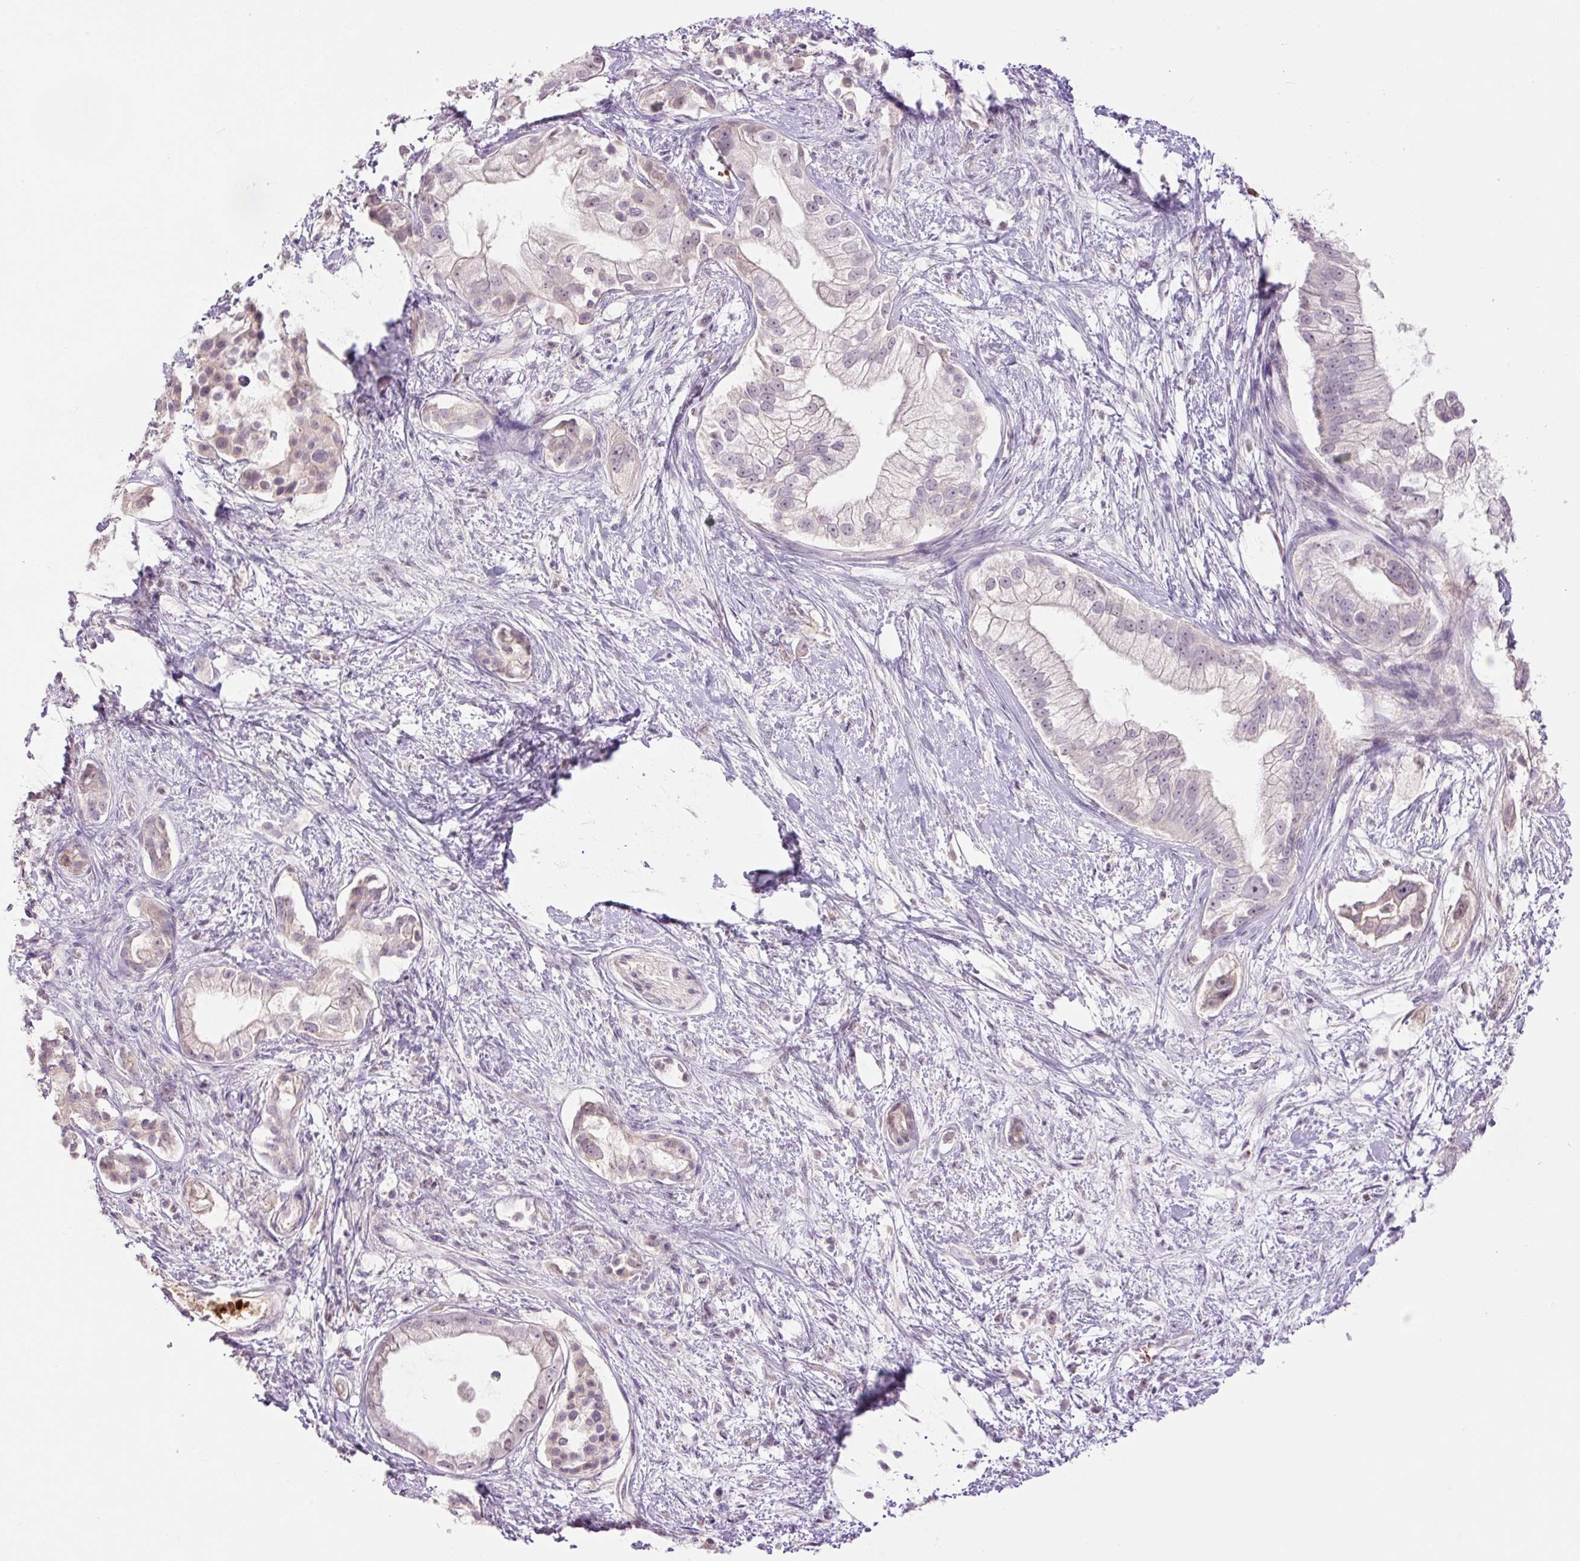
{"staining": {"intensity": "negative", "quantity": "none", "location": "none"}, "tissue": "pancreatic cancer", "cell_type": "Tumor cells", "image_type": "cancer", "snomed": [{"axis": "morphology", "description": "Adenocarcinoma, NOS"}, {"axis": "topography", "description": "Pancreas"}], "caption": "An image of human pancreatic cancer (adenocarcinoma) is negative for staining in tumor cells. (DAB (3,3'-diaminobenzidine) immunohistochemistry (IHC) visualized using brightfield microscopy, high magnification).", "gene": "LY6G6D", "patient": {"sex": "male", "age": 70}}